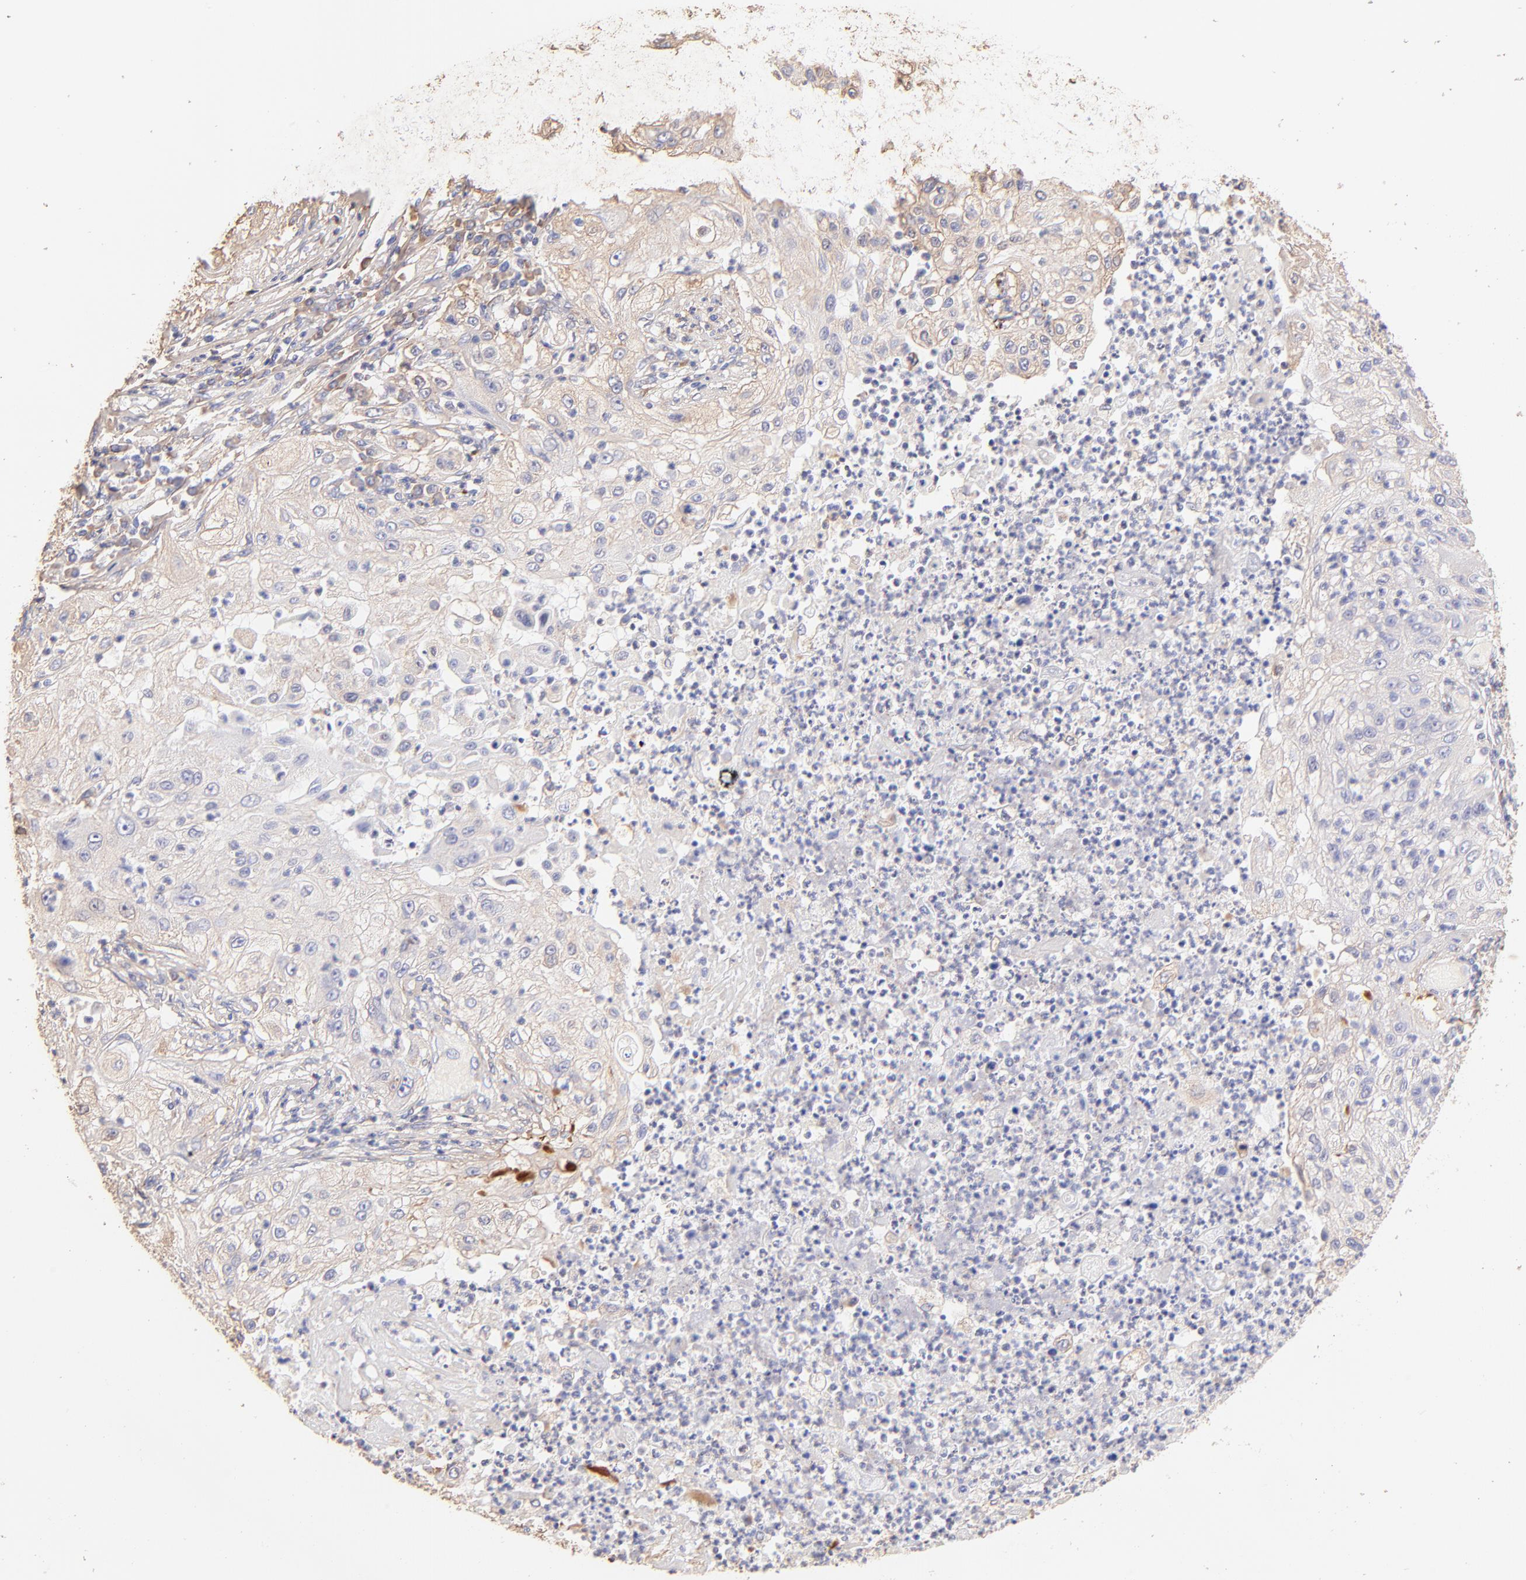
{"staining": {"intensity": "negative", "quantity": "none", "location": "none"}, "tissue": "lung cancer", "cell_type": "Tumor cells", "image_type": "cancer", "snomed": [{"axis": "morphology", "description": "Inflammation, NOS"}, {"axis": "morphology", "description": "Squamous cell carcinoma, NOS"}, {"axis": "topography", "description": "Lymph node"}, {"axis": "topography", "description": "Soft tissue"}, {"axis": "topography", "description": "Lung"}], "caption": "An immunohistochemistry histopathology image of squamous cell carcinoma (lung) is shown. There is no staining in tumor cells of squamous cell carcinoma (lung).", "gene": "BGN", "patient": {"sex": "male", "age": 66}}